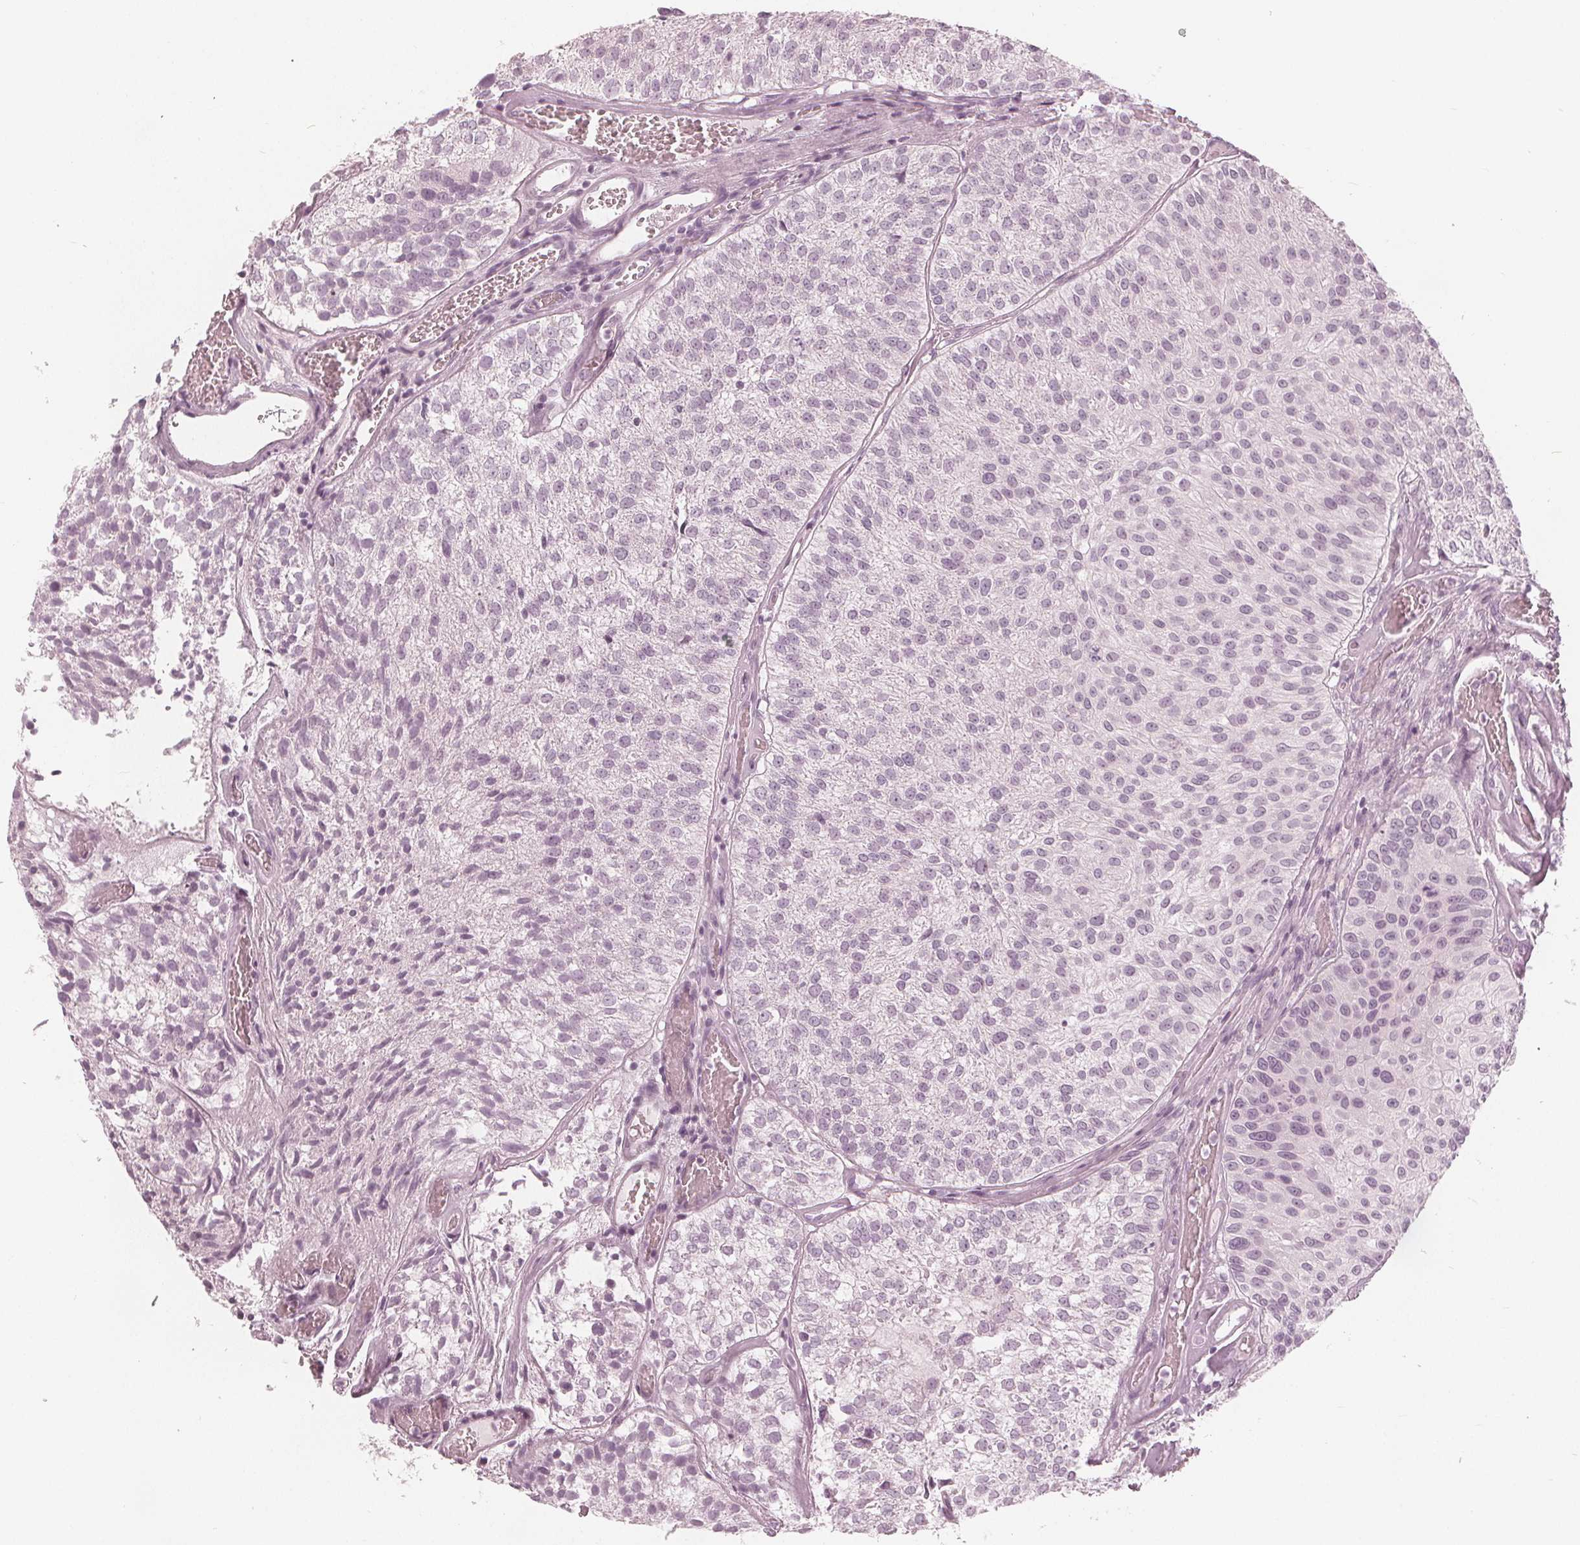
{"staining": {"intensity": "negative", "quantity": "none", "location": "none"}, "tissue": "urothelial cancer", "cell_type": "Tumor cells", "image_type": "cancer", "snomed": [{"axis": "morphology", "description": "Urothelial carcinoma, Low grade"}, {"axis": "topography", "description": "Urinary bladder"}], "caption": "IHC of urothelial cancer shows no staining in tumor cells.", "gene": "PAEP", "patient": {"sex": "female", "age": 87}}